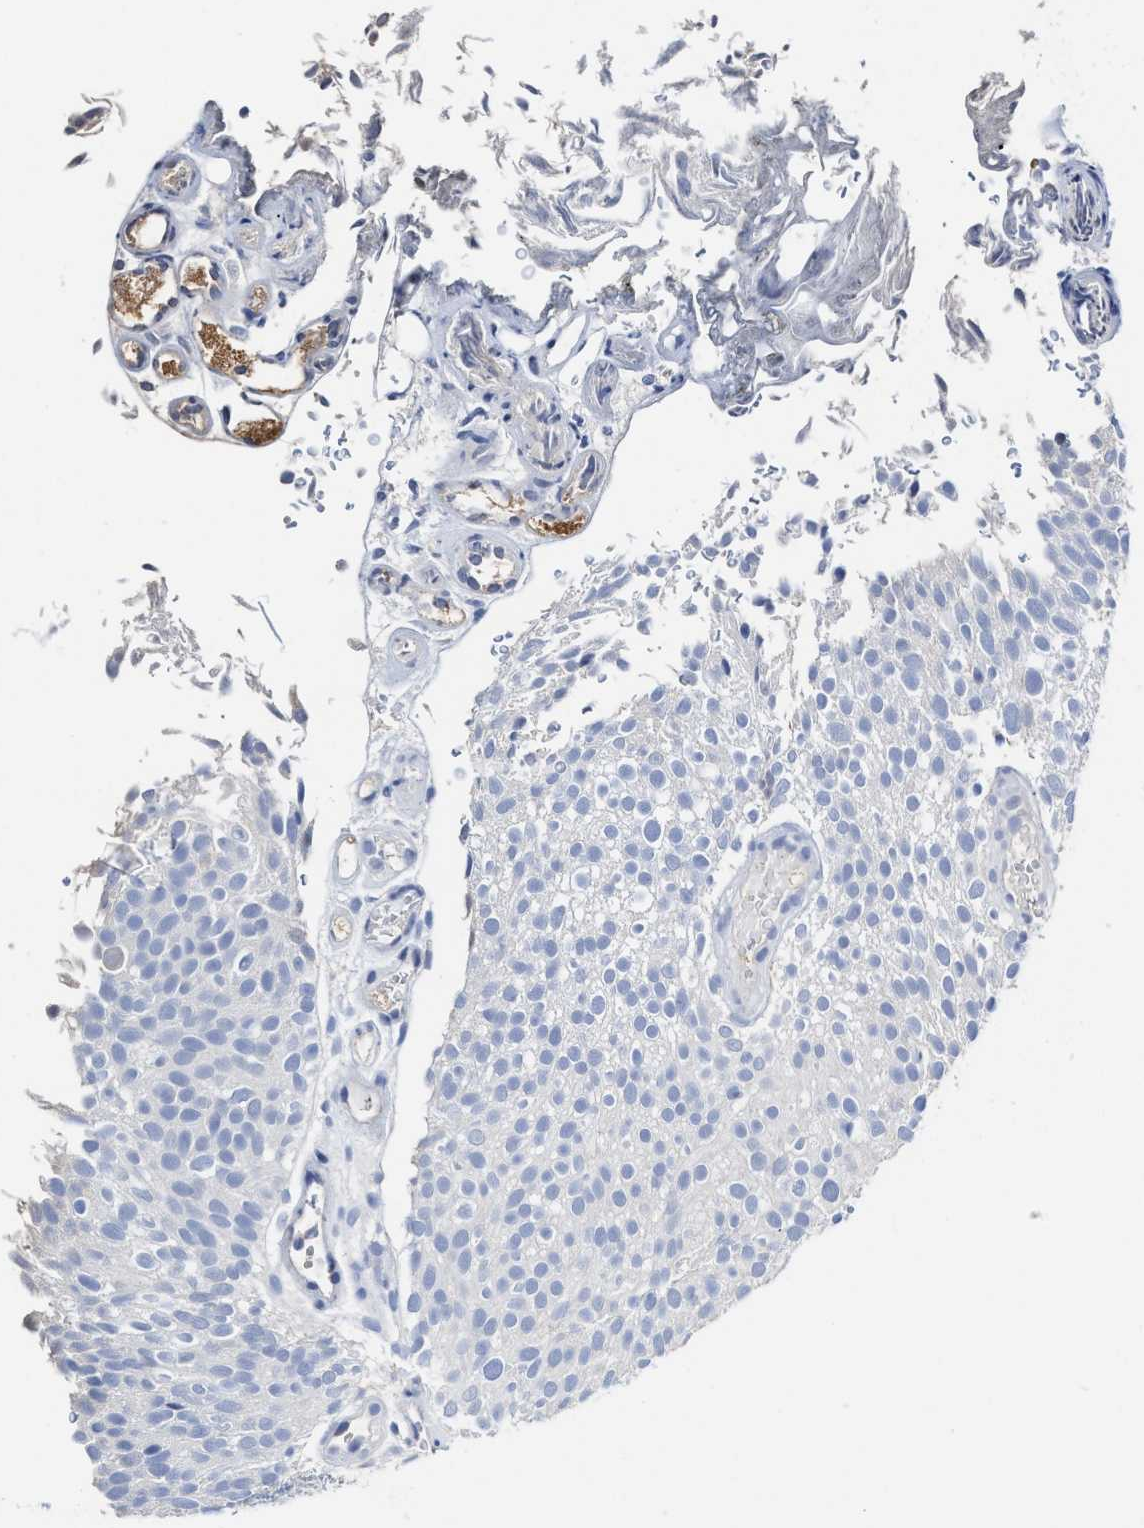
{"staining": {"intensity": "negative", "quantity": "none", "location": "none"}, "tissue": "urothelial cancer", "cell_type": "Tumor cells", "image_type": "cancer", "snomed": [{"axis": "morphology", "description": "Urothelial carcinoma, Low grade"}, {"axis": "topography", "description": "Urinary bladder"}], "caption": "Histopathology image shows no protein staining in tumor cells of low-grade urothelial carcinoma tissue.", "gene": "C2", "patient": {"sex": "male", "age": 78}}